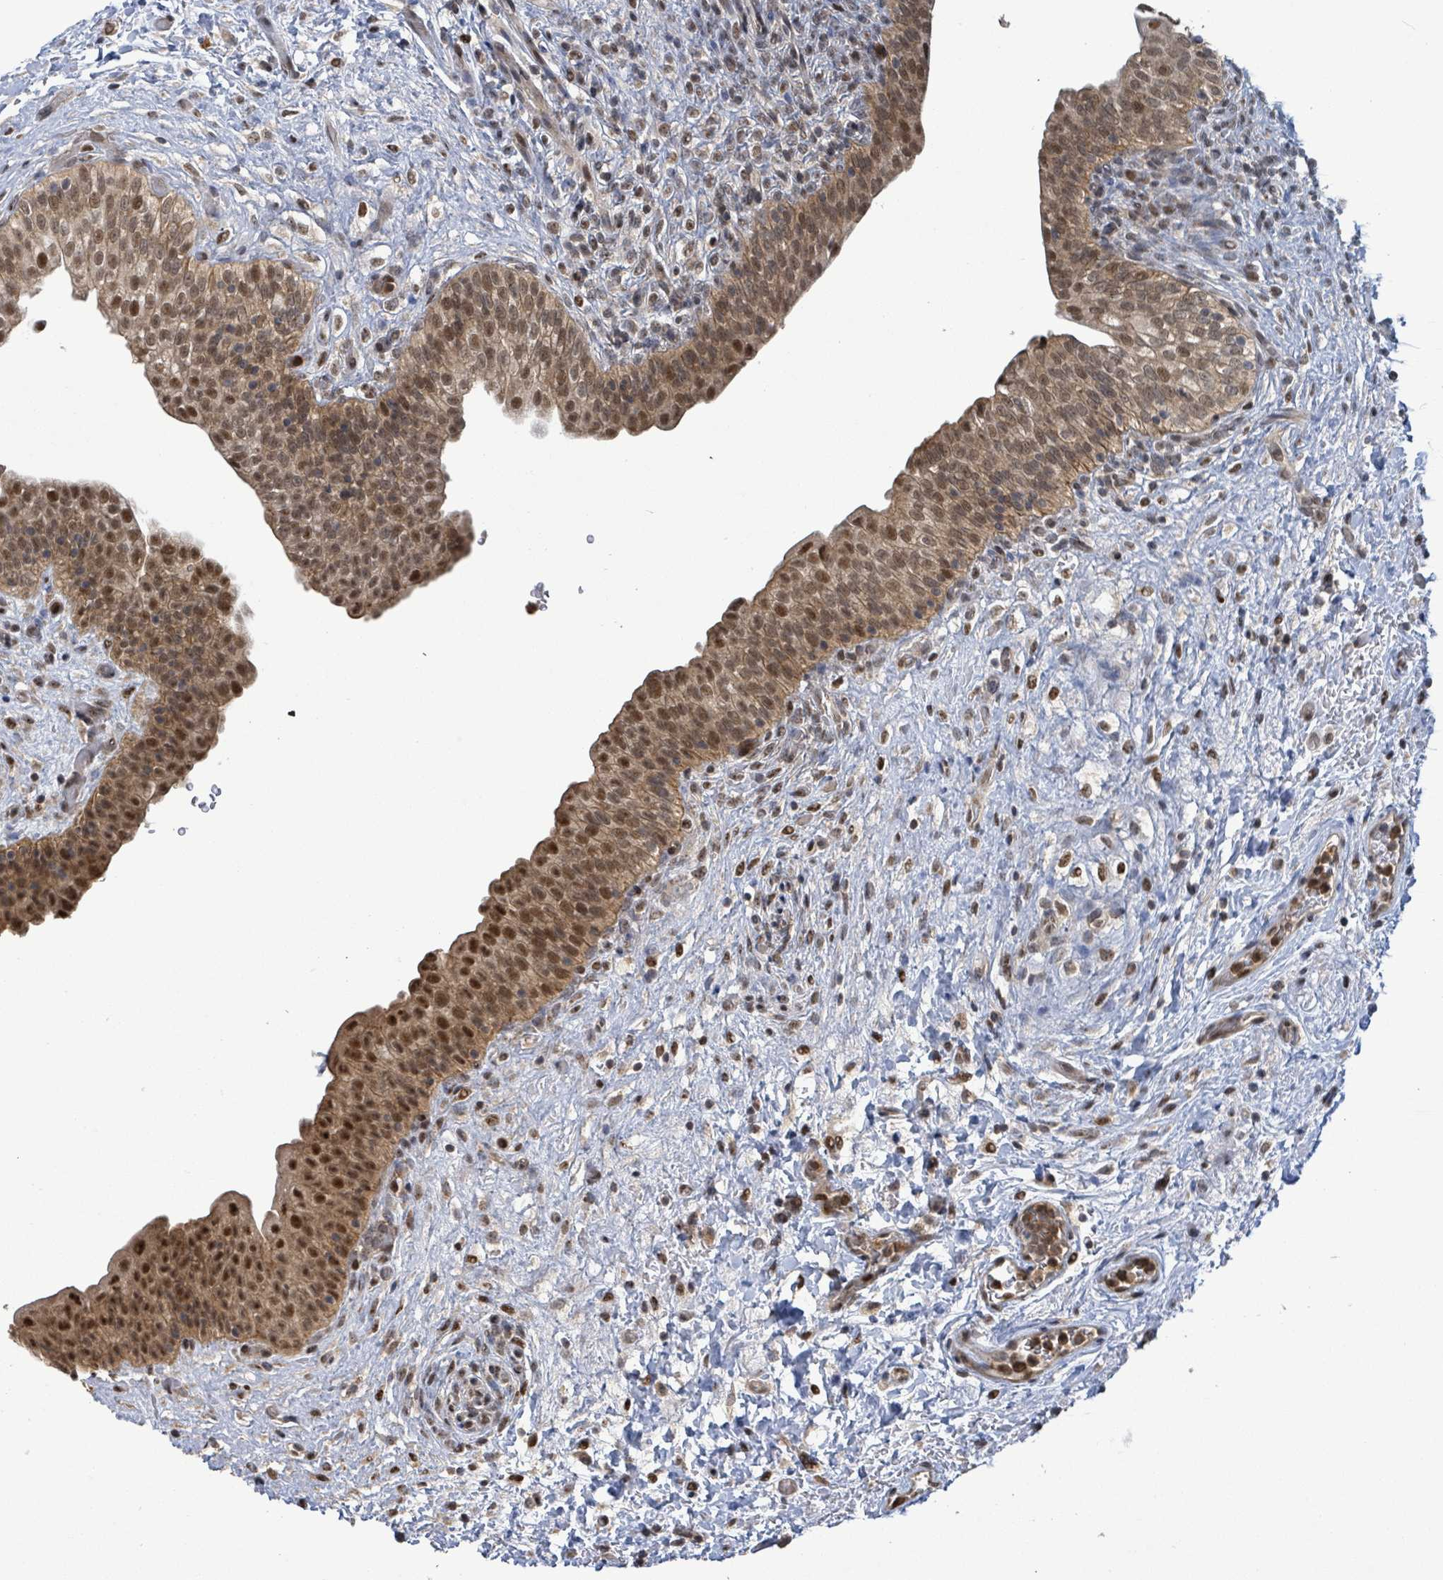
{"staining": {"intensity": "moderate", "quantity": ">75%", "location": "cytoplasmic/membranous,nuclear"}, "tissue": "urinary bladder", "cell_type": "Urothelial cells", "image_type": "normal", "snomed": [{"axis": "morphology", "description": "Normal tissue, NOS"}, {"axis": "topography", "description": "Urinary bladder"}], "caption": "Urinary bladder stained with immunohistochemistry exhibits moderate cytoplasmic/membranous,nuclear positivity in approximately >75% of urothelial cells.", "gene": "COQ6", "patient": {"sex": "male", "age": 69}}